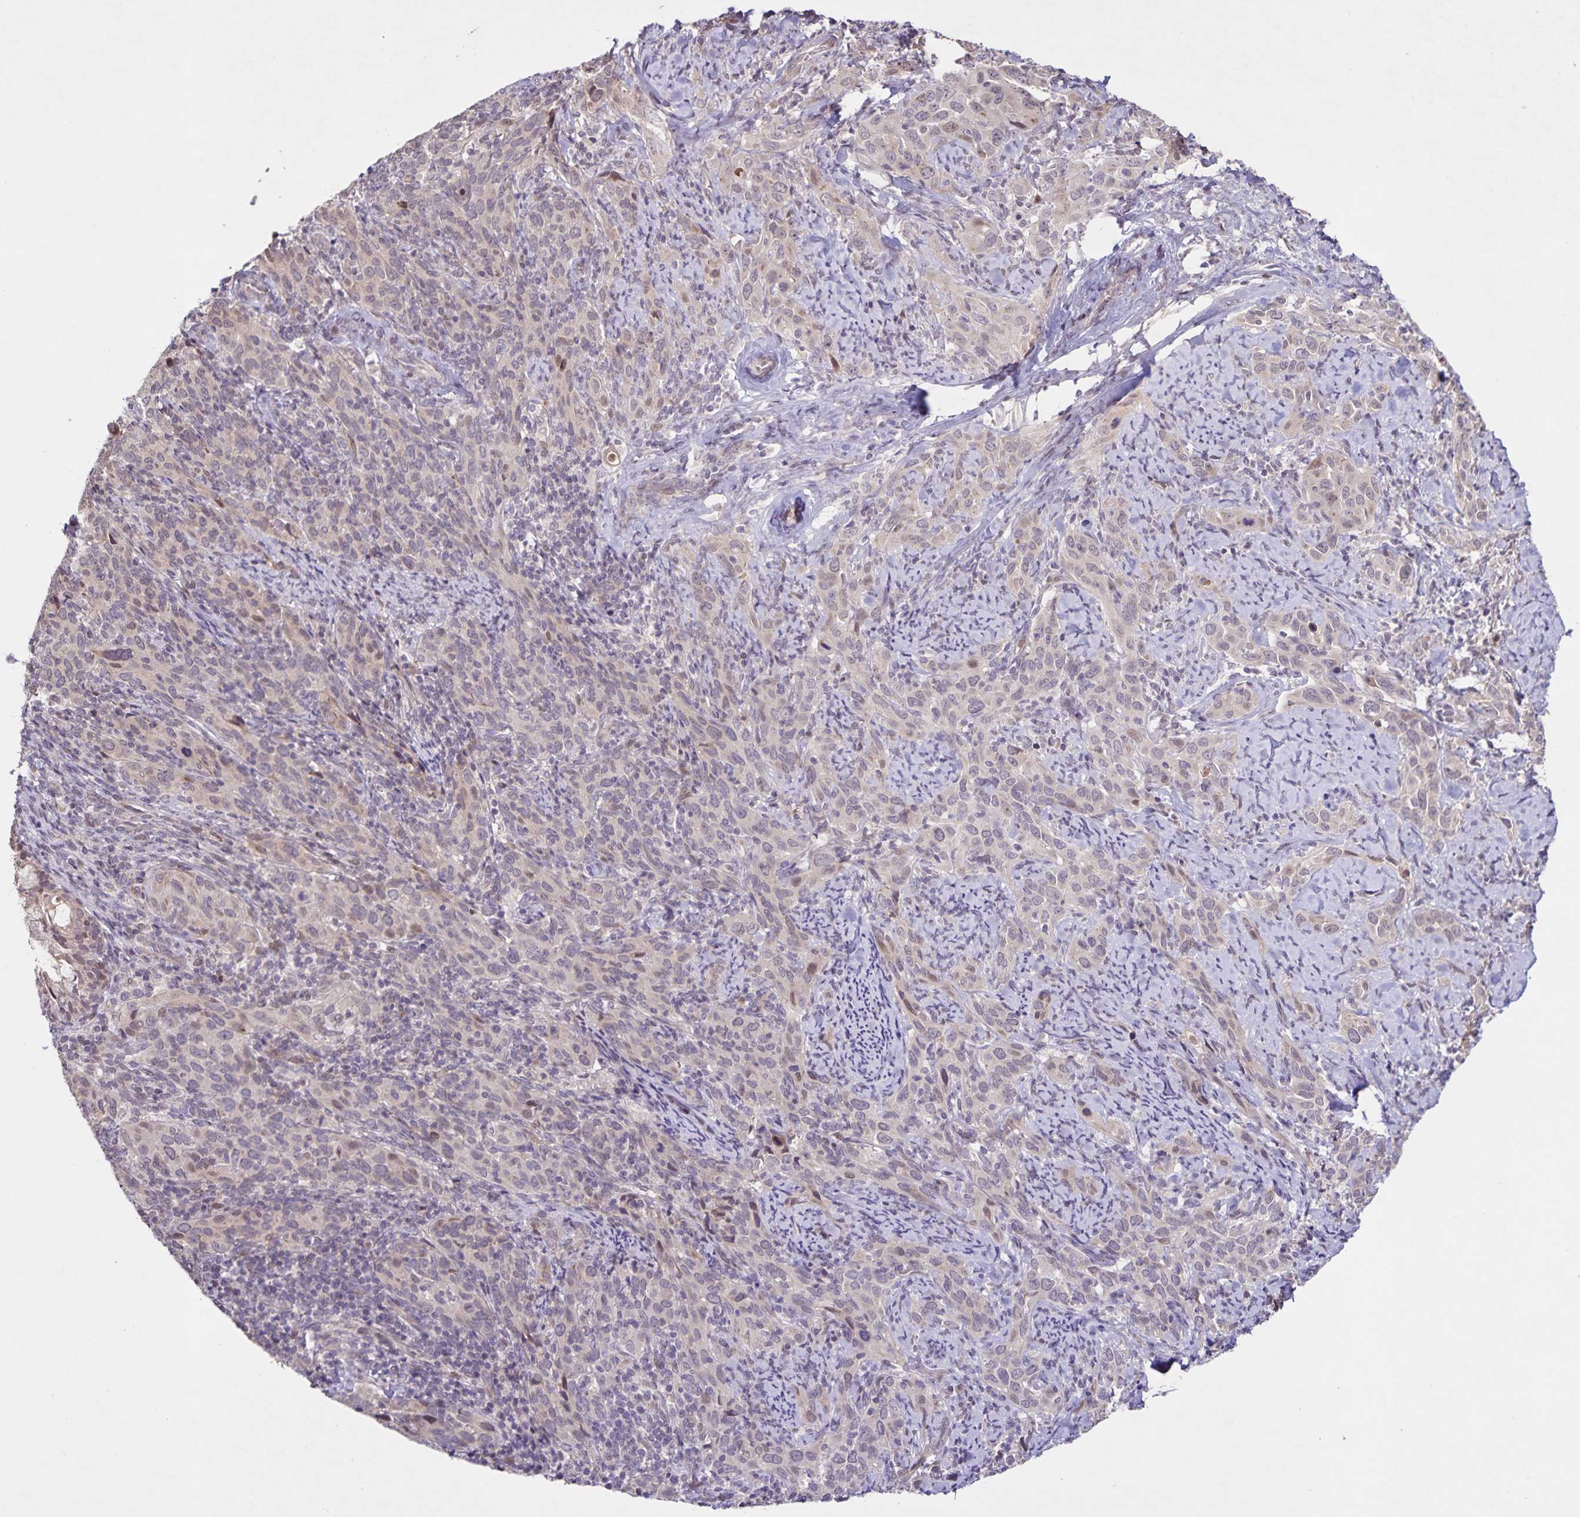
{"staining": {"intensity": "weak", "quantity": "25%-75%", "location": "cytoplasmic/membranous,nuclear"}, "tissue": "cervical cancer", "cell_type": "Tumor cells", "image_type": "cancer", "snomed": [{"axis": "morphology", "description": "Squamous cell carcinoma, NOS"}, {"axis": "topography", "description": "Cervix"}], "caption": "Immunohistochemical staining of squamous cell carcinoma (cervical) shows low levels of weak cytoplasmic/membranous and nuclear protein positivity in about 25%-75% of tumor cells.", "gene": "GDF2", "patient": {"sex": "female", "age": 51}}